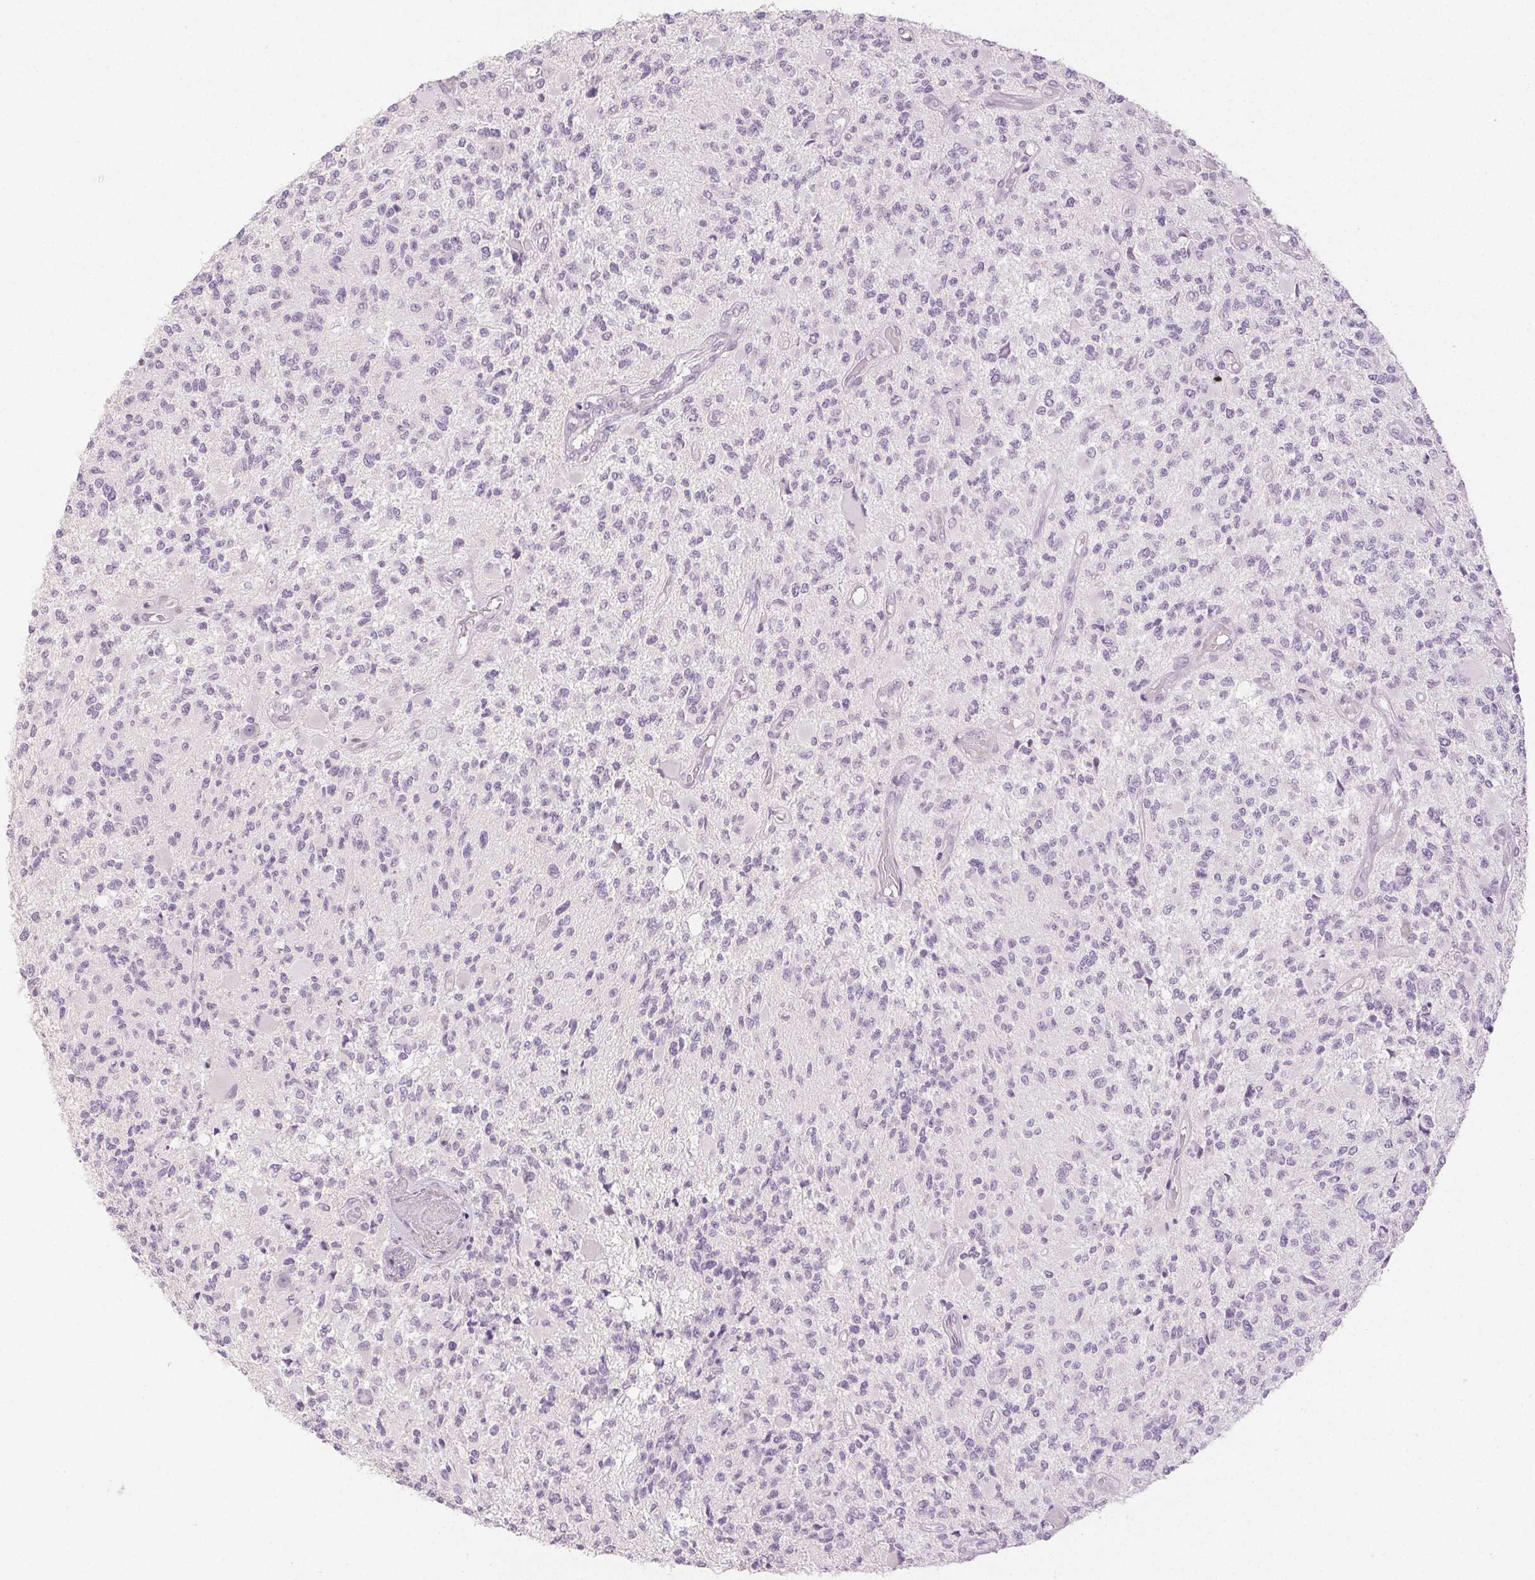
{"staining": {"intensity": "negative", "quantity": "none", "location": "none"}, "tissue": "glioma", "cell_type": "Tumor cells", "image_type": "cancer", "snomed": [{"axis": "morphology", "description": "Glioma, malignant, High grade"}, {"axis": "topography", "description": "Brain"}], "caption": "Immunohistochemical staining of human malignant glioma (high-grade) shows no significant staining in tumor cells. (DAB (3,3'-diaminobenzidine) immunohistochemistry, high magnification).", "gene": "PI3", "patient": {"sex": "female", "age": 63}}